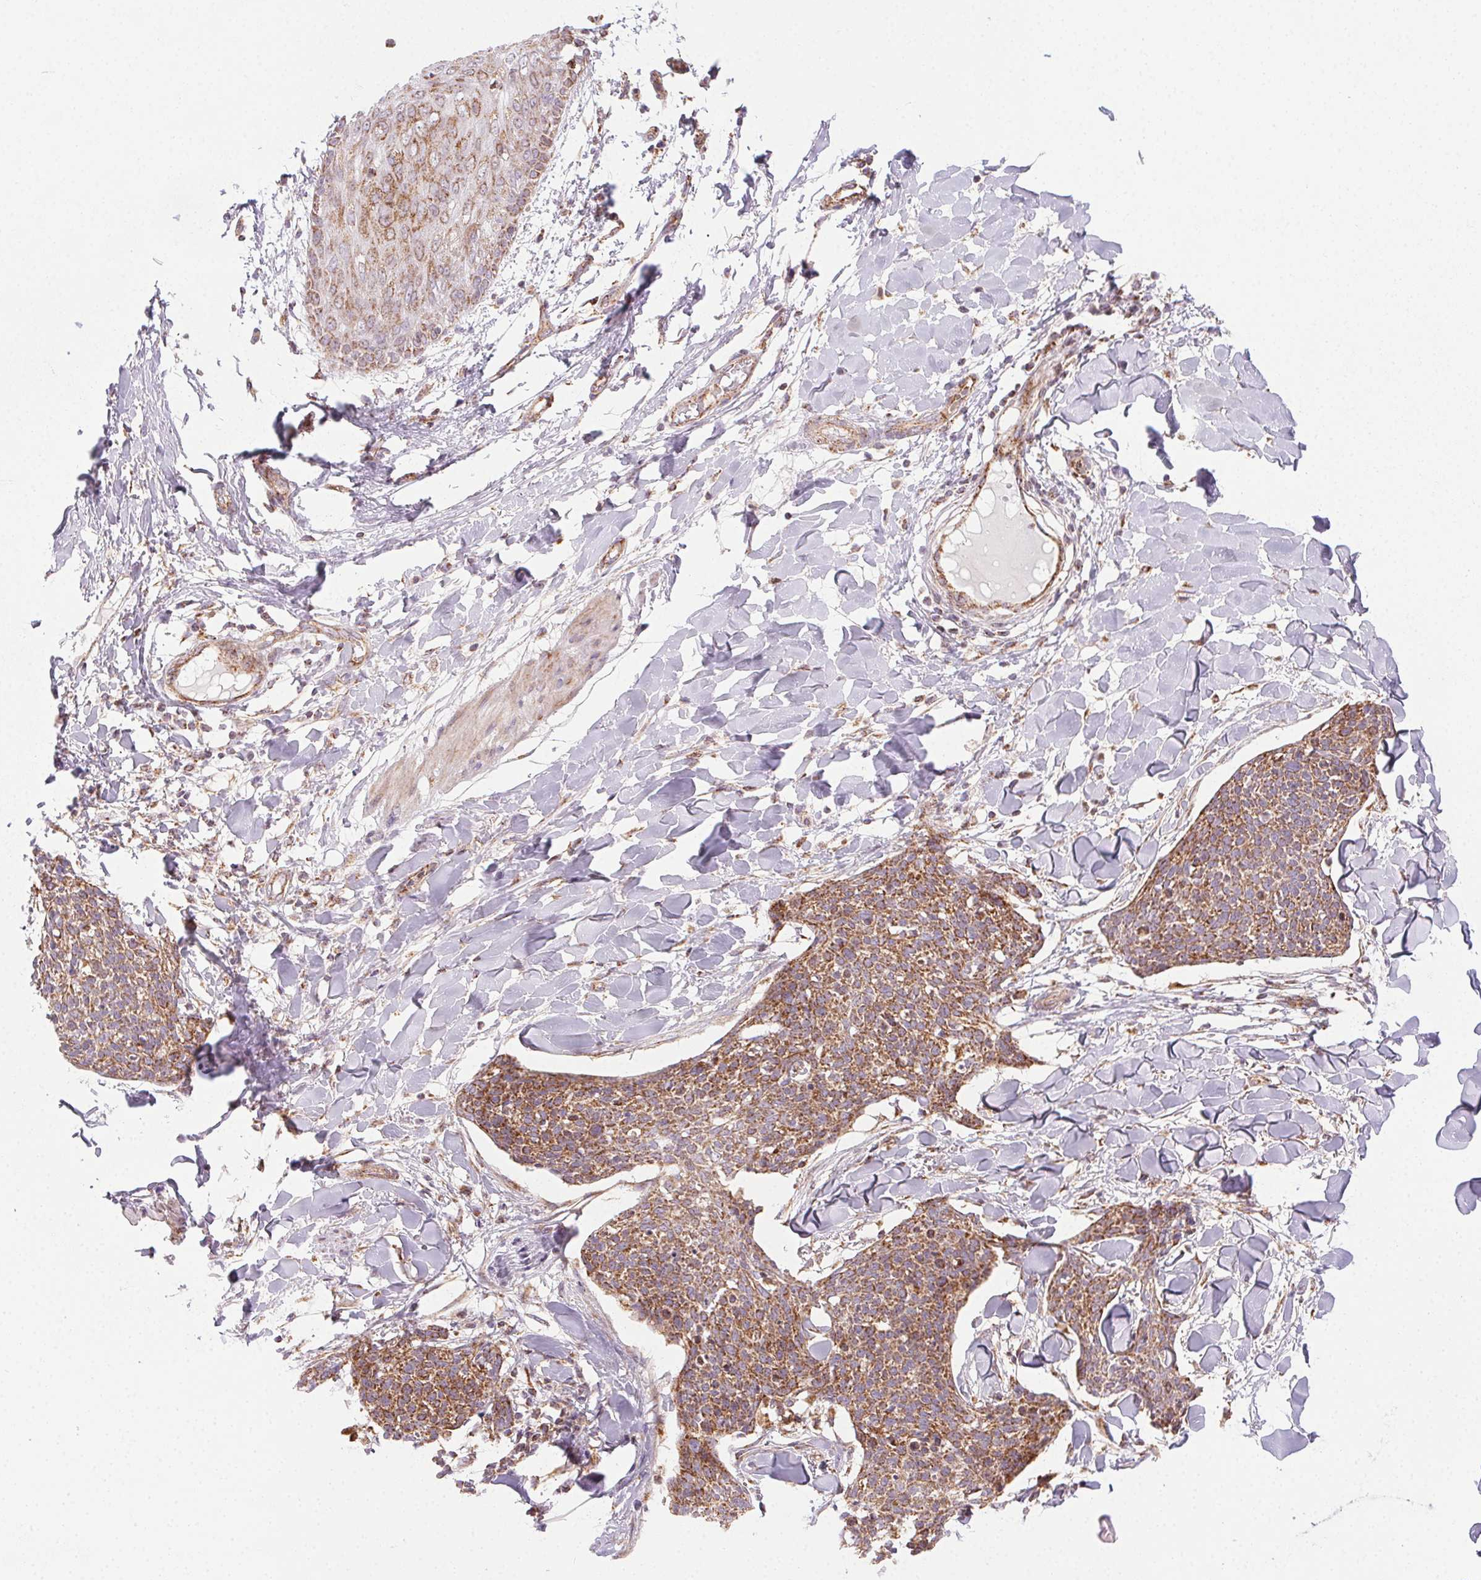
{"staining": {"intensity": "strong", "quantity": ">75%", "location": "cytoplasmic/membranous"}, "tissue": "skin cancer", "cell_type": "Tumor cells", "image_type": "cancer", "snomed": [{"axis": "morphology", "description": "Squamous cell carcinoma, NOS"}, {"axis": "topography", "description": "Skin"}, {"axis": "topography", "description": "Vulva"}], "caption": "Protein analysis of squamous cell carcinoma (skin) tissue displays strong cytoplasmic/membranous positivity in about >75% of tumor cells. Immunohistochemistry stains the protein of interest in brown and the nuclei are stained blue.", "gene": "CLPB", "patient": {"sex": "female", "age": 75}}